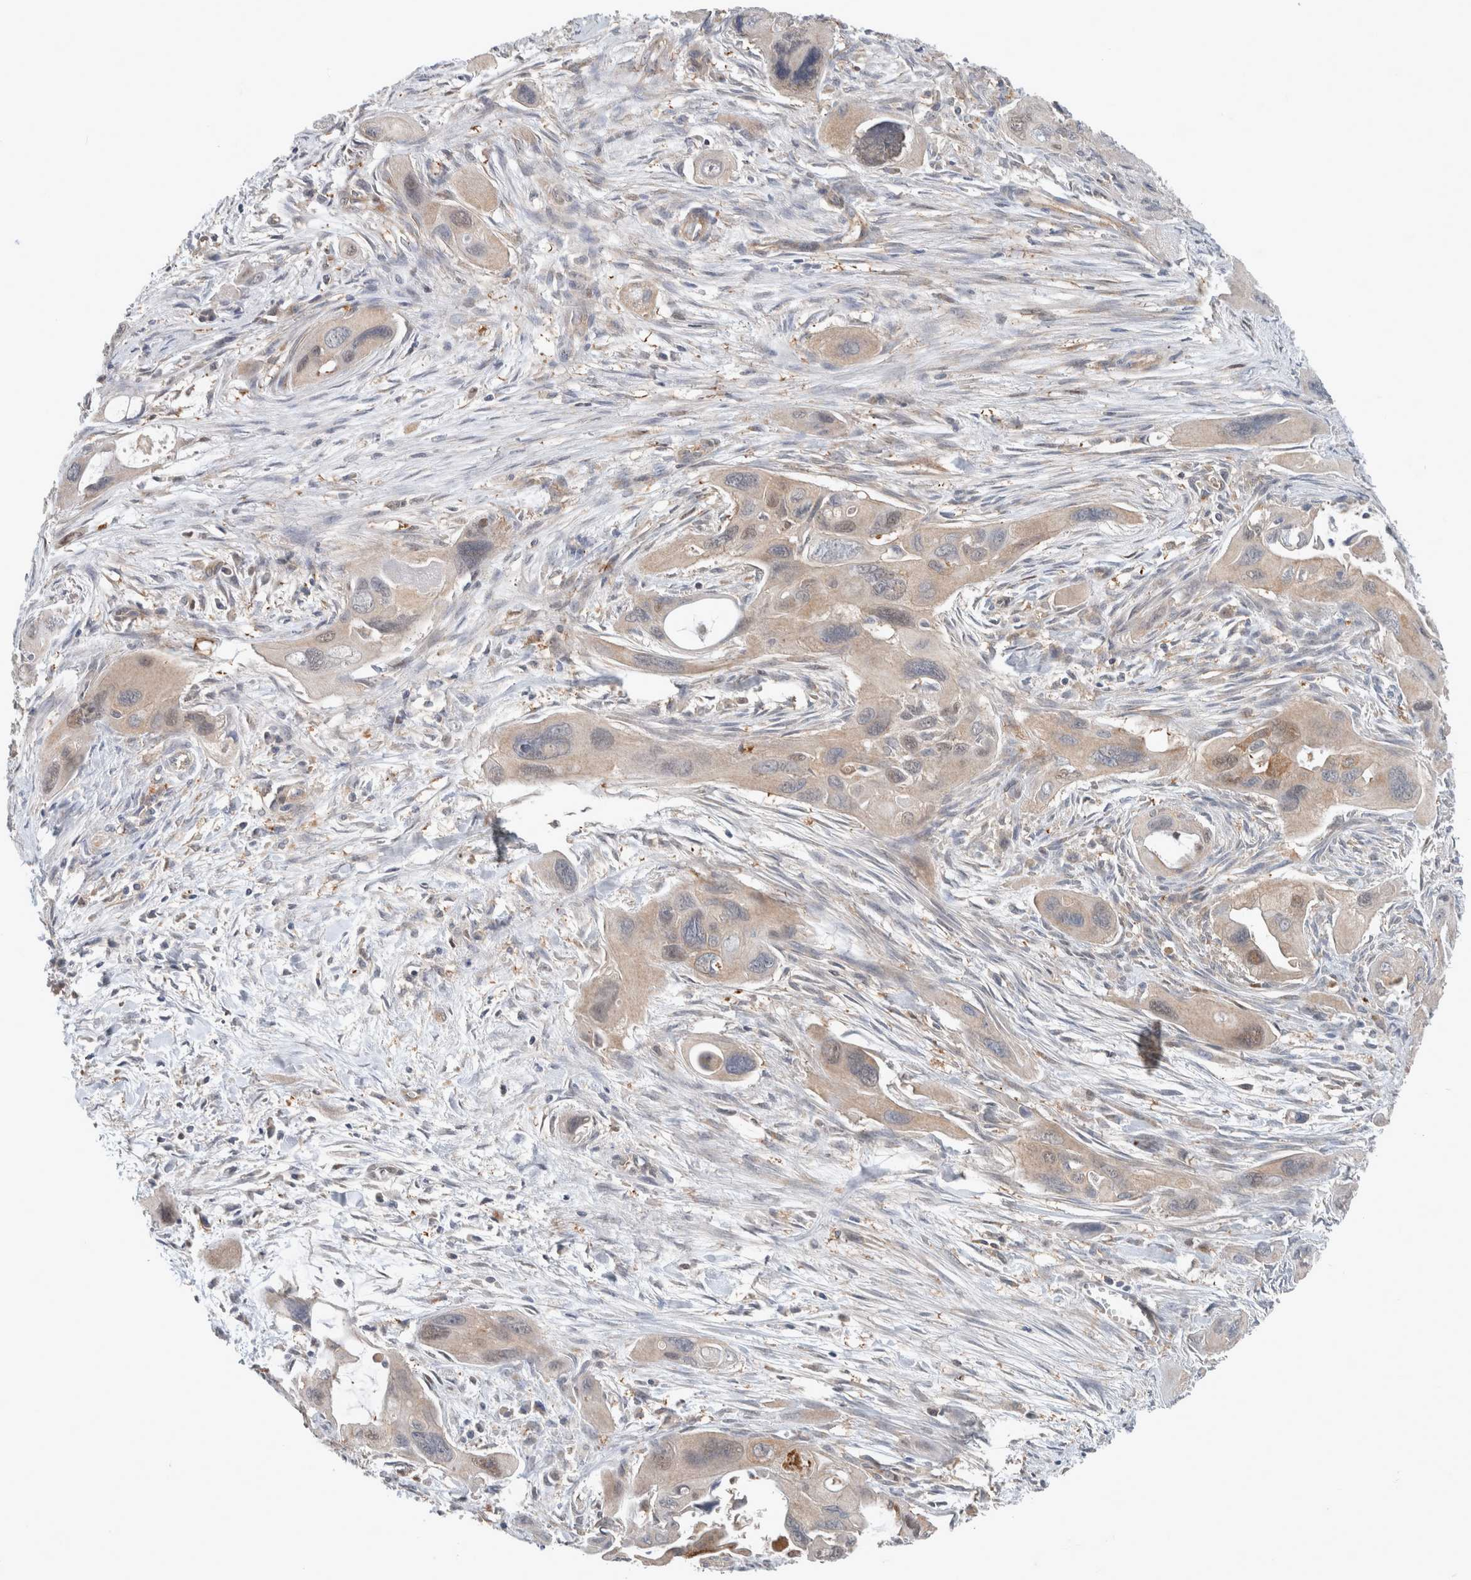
{"staining": {"intensity": "weak", "quantity": ">75%", "location": "cytoplasmic/membranous,nuclear"}, "tissue": "pancreatic cancer", "cell_type": "Tumor cells", "image_type": "cancer", "snomed": [{"axis": "morphology", "description": "Adenocarcinoma, NOS"}, {"axis": "topography", "description": "Pancreas"}], "caption": "Brown immunohistochemical staining in human pancreatic cancer shows weak cytoplasmic/membranous and nuclear positivity in about >75% of tumor cells. The staining was performed using DAB (3,3'-diaminobenzidine), with brown indicating positive protein expression. Nuclei are stained blue with hematoxylin.", "gene": "XPNPEP1", "patient": {"sex": "male", "age": 73}}